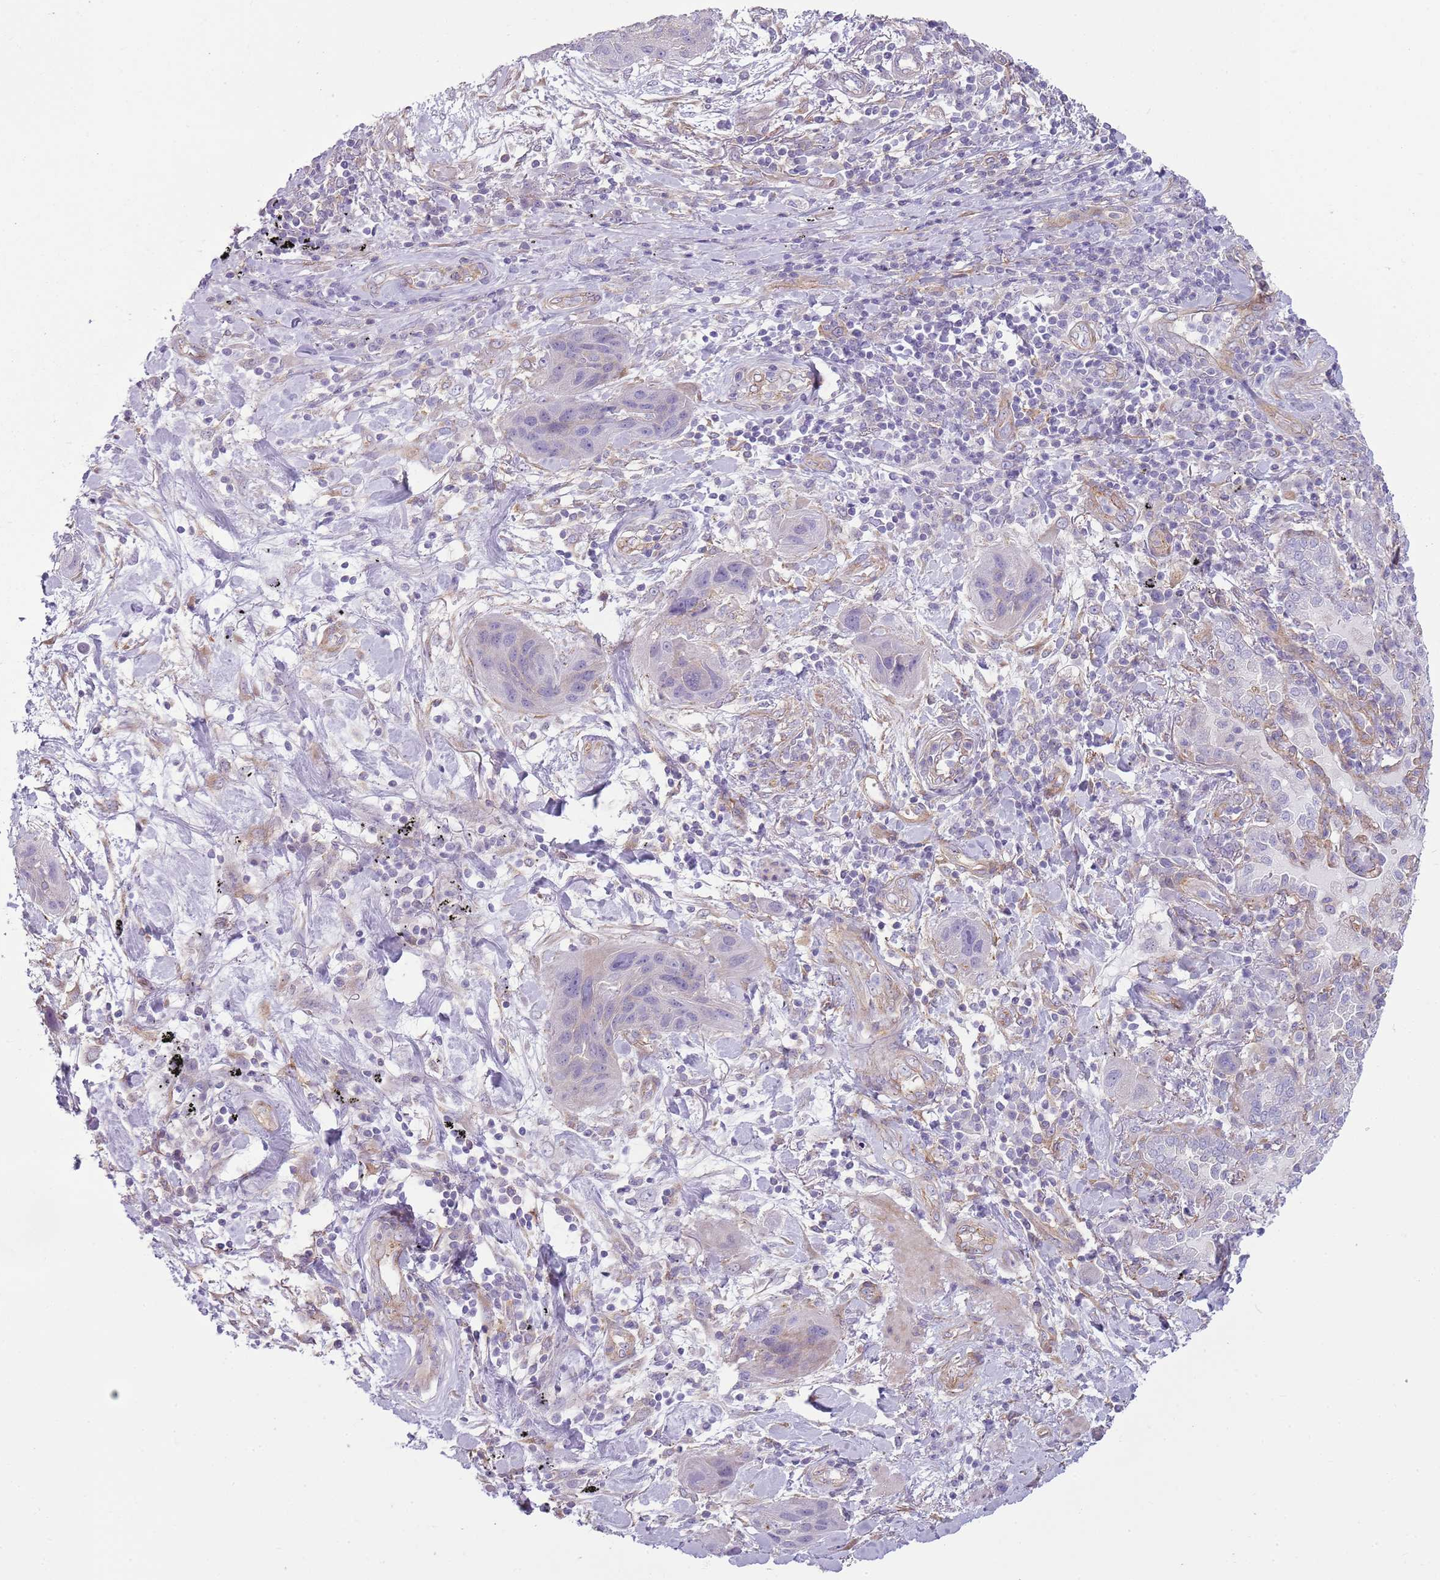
{"staining": {"intensity": "negative", "quantity": "none", "location": "none"}, "tissue": "lung cancer", "cell_type": "Tumor cells", "image_type": "cancer", "snomed": [{"axis": "morphology", "description": "Squamous cell carcinoma, NOS"}, {"axis": "topography", "description": "Lung"}], "caption": "IHC of human squamous cell carcinoma (lung) reveals no positivity in tumor cells.", "gene": "SNX1", "patient": {"sex": "female", "age": 70}}